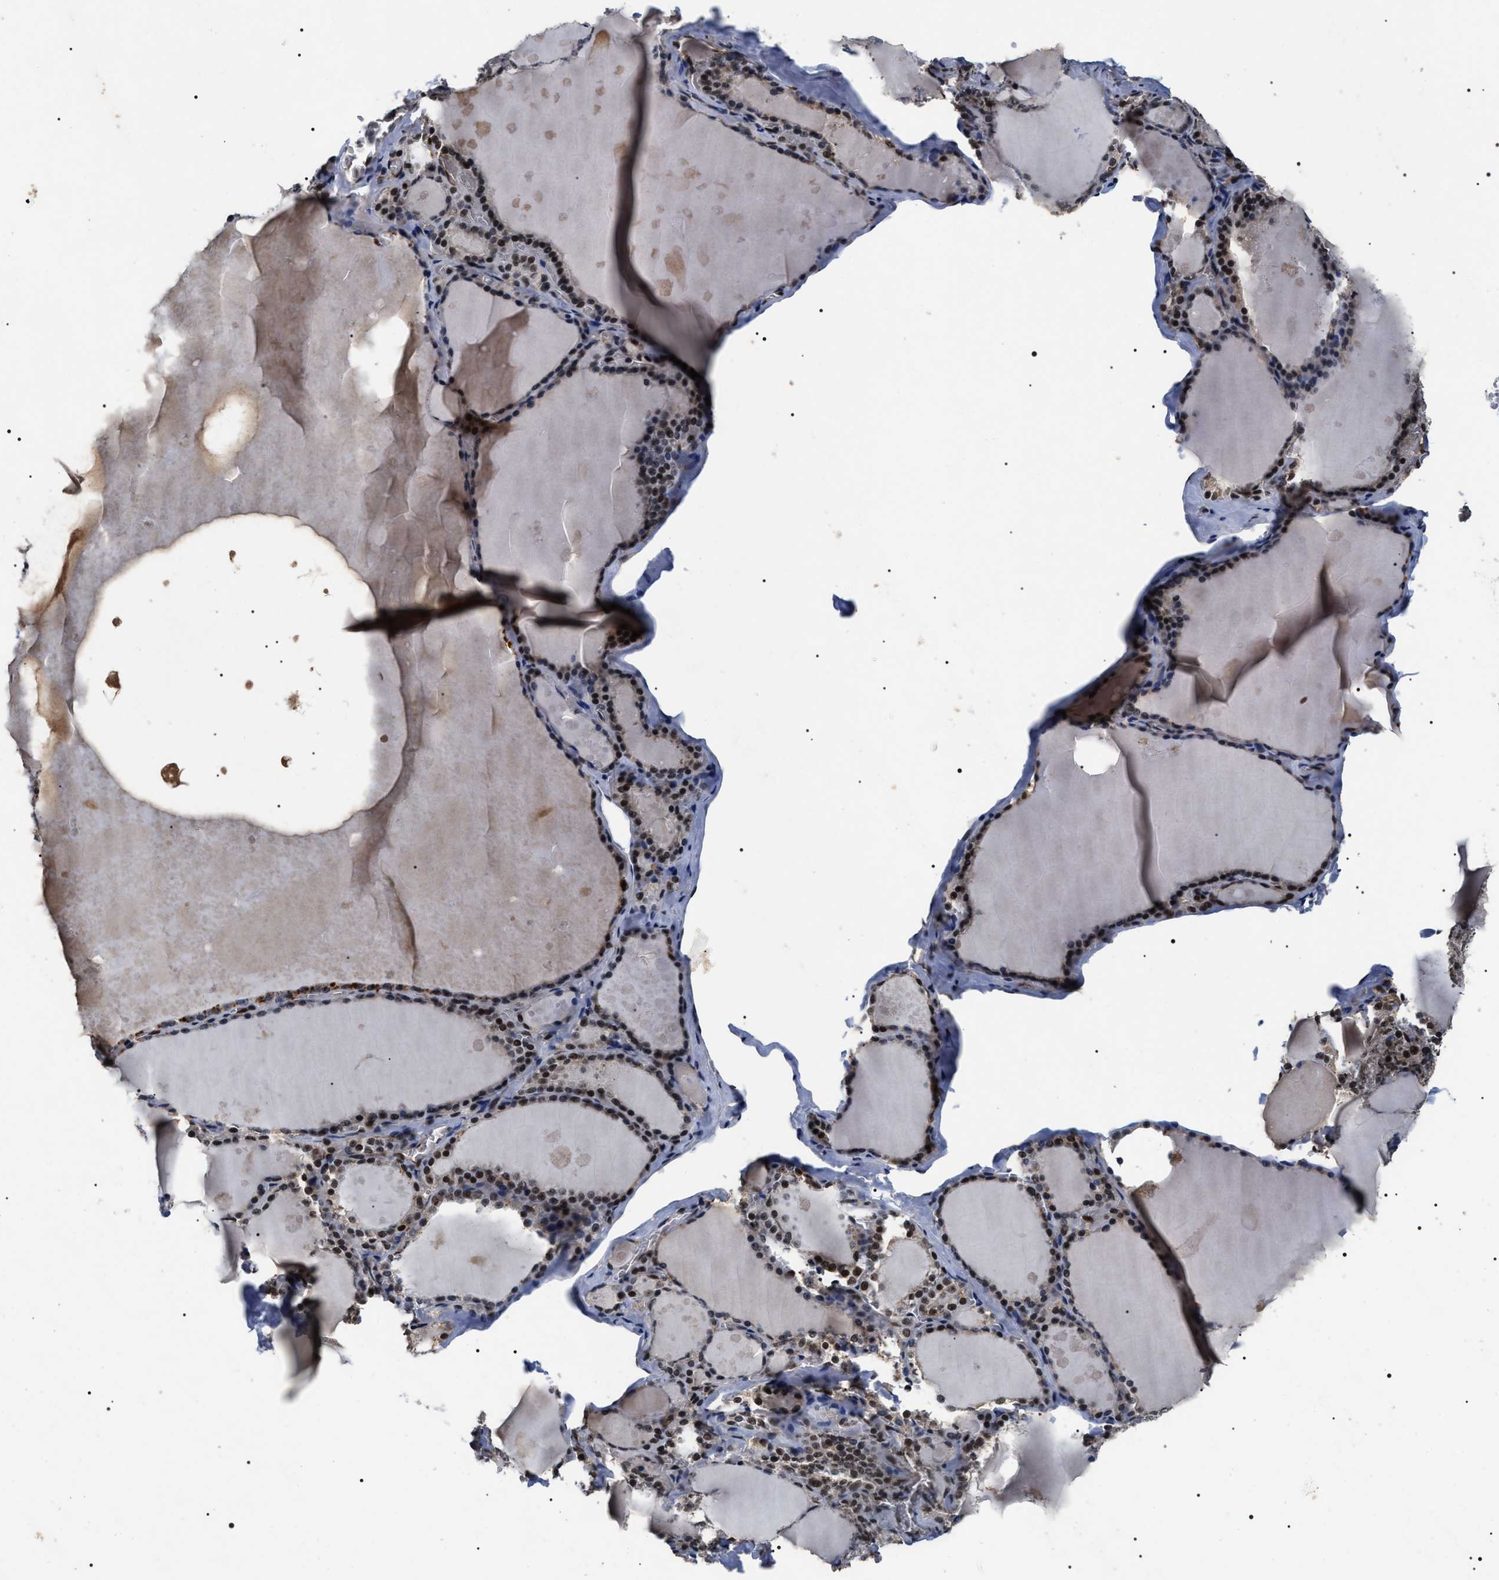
{"staining": {"intensity": "strong", "quantity": ">75%", "location": "nuclear"}, "tissue": "thyroid gland", "cell_type": "Glandular cells", "image_type": "normal", "snomed": [{"axis": "morphology", "description": "Normal tissue, NOS"}, {"axis": "topography", "description": "Thyroid gland"}], "caption": "Immunohistochemical staining of unremarkable human thyroid gland reveals strong nuclear protein staining in about >75% of glandular cells.", "gene": "RRP1B", "patient": {"sex": "male", "age": 56}}